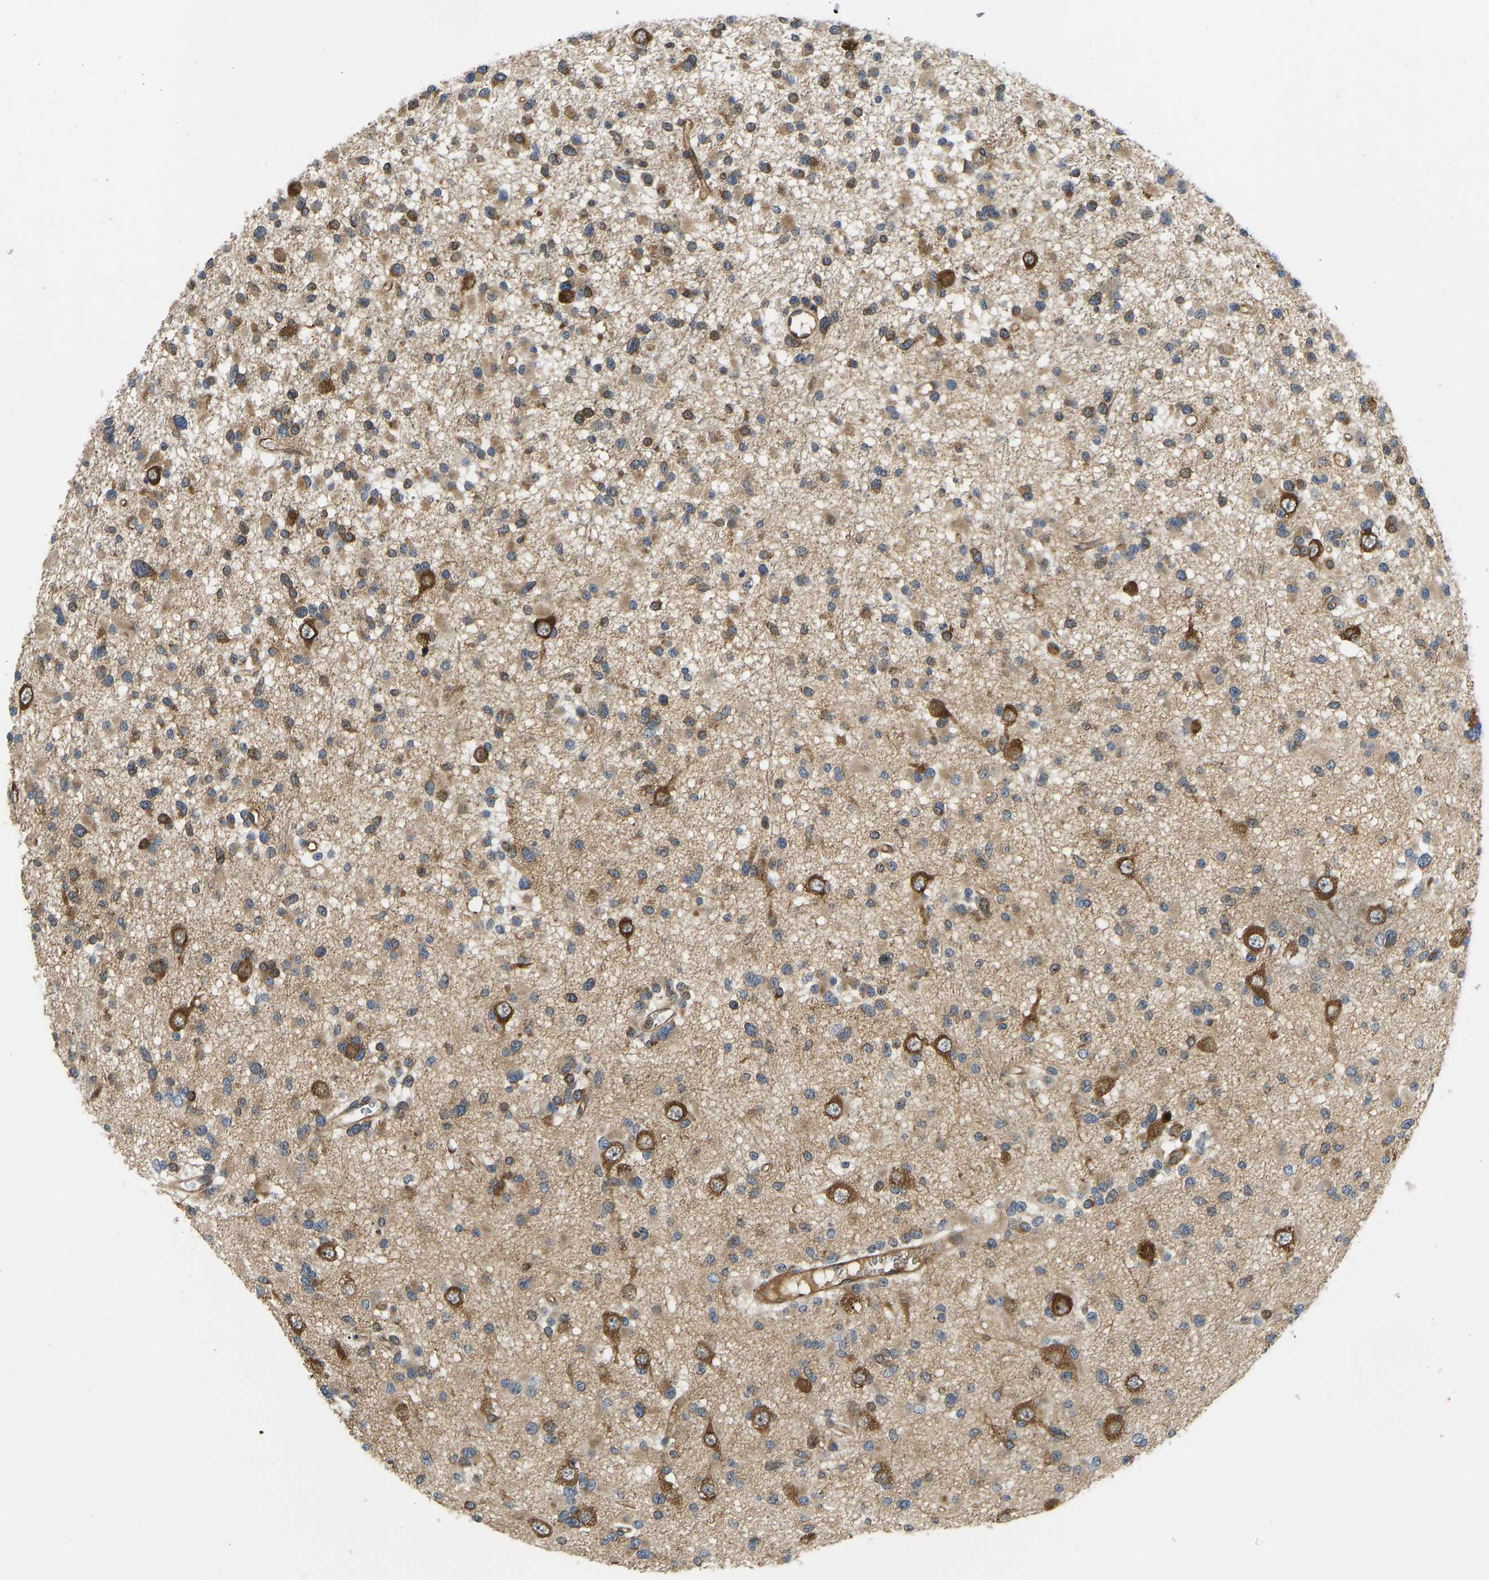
{"staining": {"intensity": "moderate", "quantity": ">75%", "location": "cytoplasmic/membranous"}, "tissue": "glioma", "cell_type": "Tumor cells", "image_type": "cancer", "snomed": [{"axis": "morphology", "description": "Glioma, malignant, Low grade"}, {"axis": "topography", "description": "Brain"}], "caption": "This histopathology image displays IHC staining of human malignant glioma (low-grade), with medium moderate cytoplasmic/membranous staining in about >75% of tumor cells.", "gene": "RASGRF2", "patient": {"sex": "female", "age": 22}}